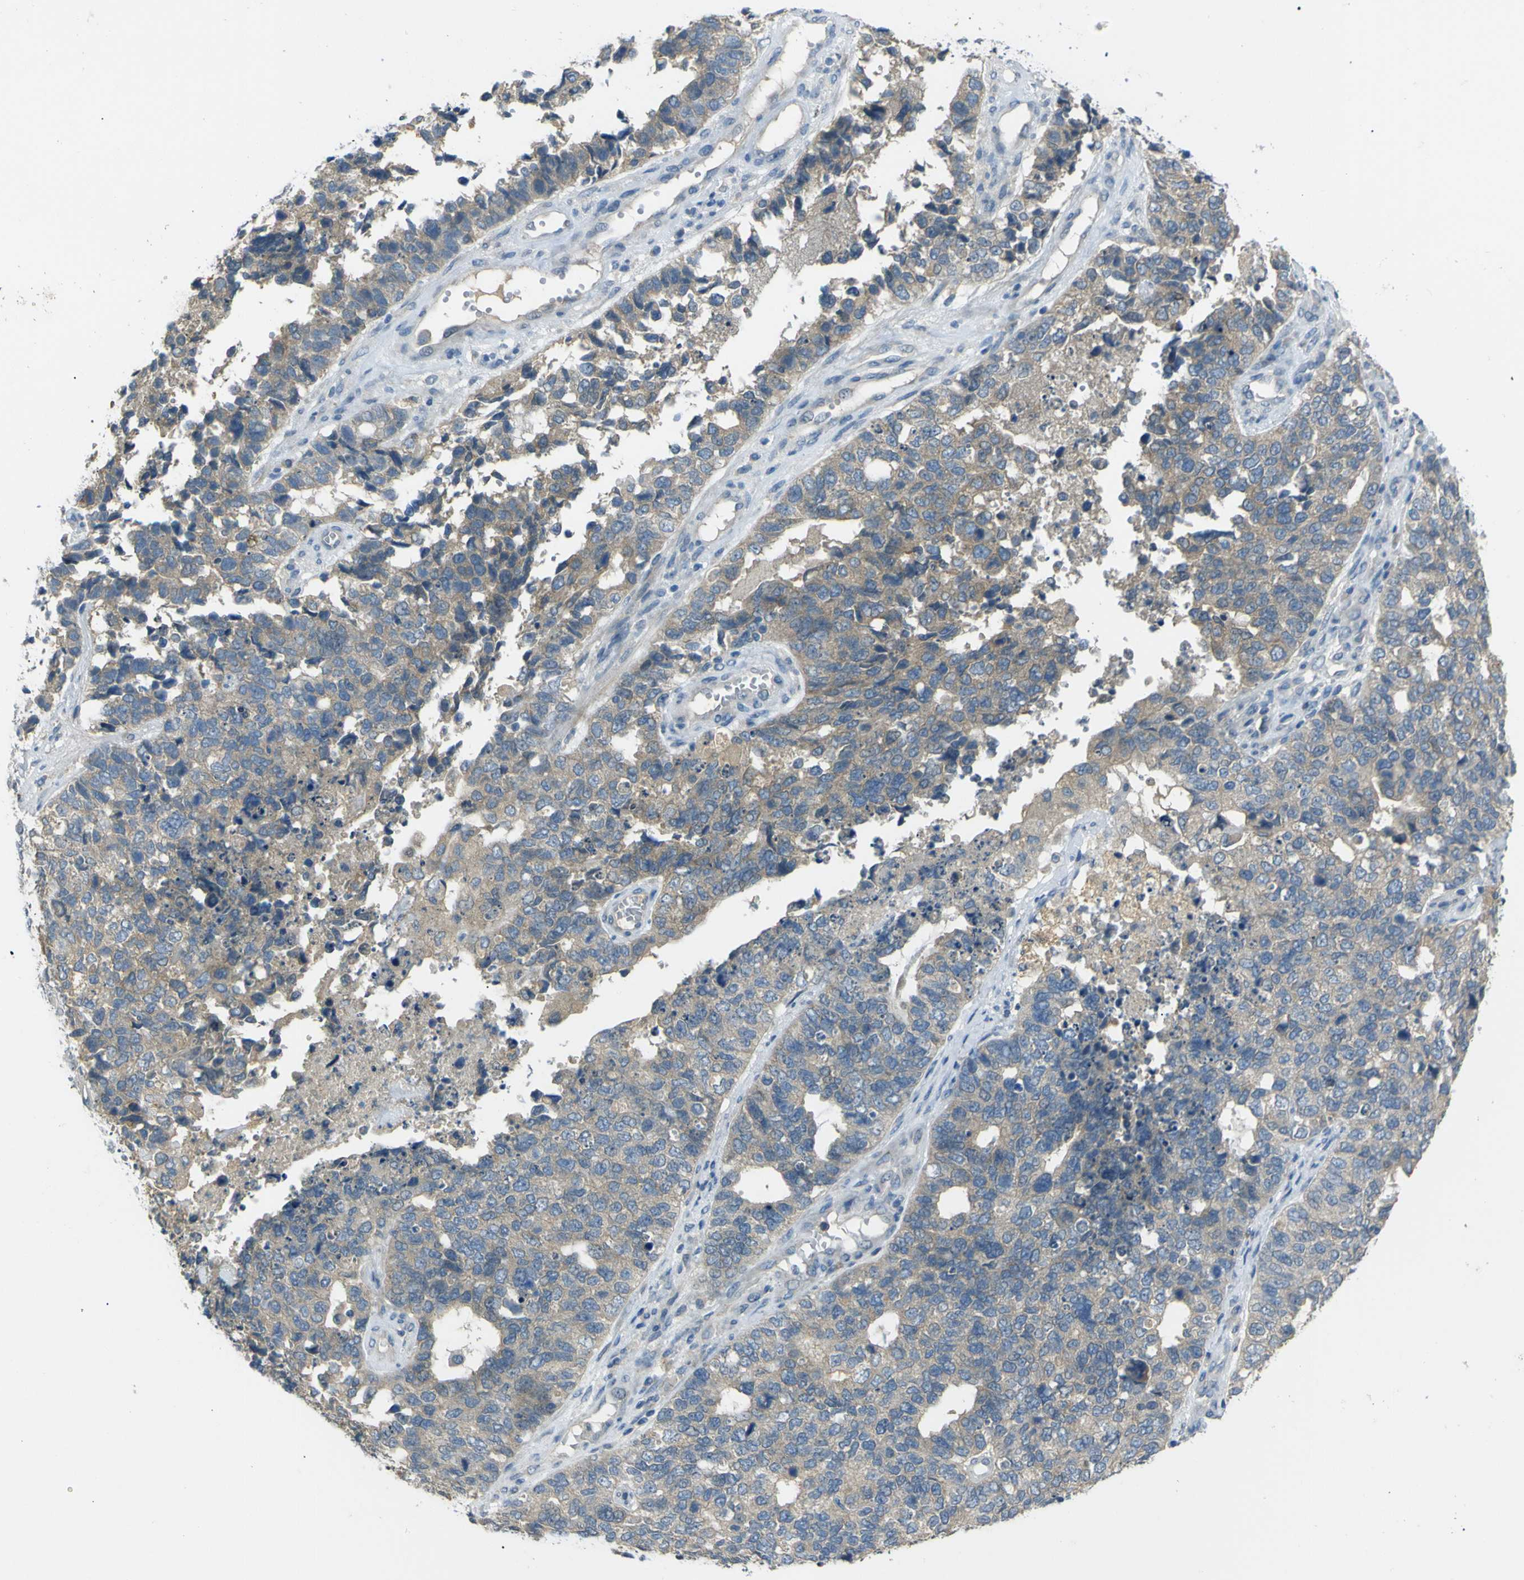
{"staining": {"intensity": "weak", "quantity": ">75%", "location": "cytoplasmic/membranous"}, "tissue": "cervical cancer", "cell_type": "Tumor cells", "image_type": "cancer", "snomed": [{"axis": "morphology", "description": "Squamous cell carcinoma, NOS"}, {"axis": "topography", "description": "Cervix"}], "caption": "Immunohistochemical staining of human cervical cancer (squamous cell carcinoma) shows low levels of weak cytoplasmic/membranous protein staining in approximately >75% of tumor cells.", "gene": "C6orf89", "patient": {"sex": "female", "age": 63}}